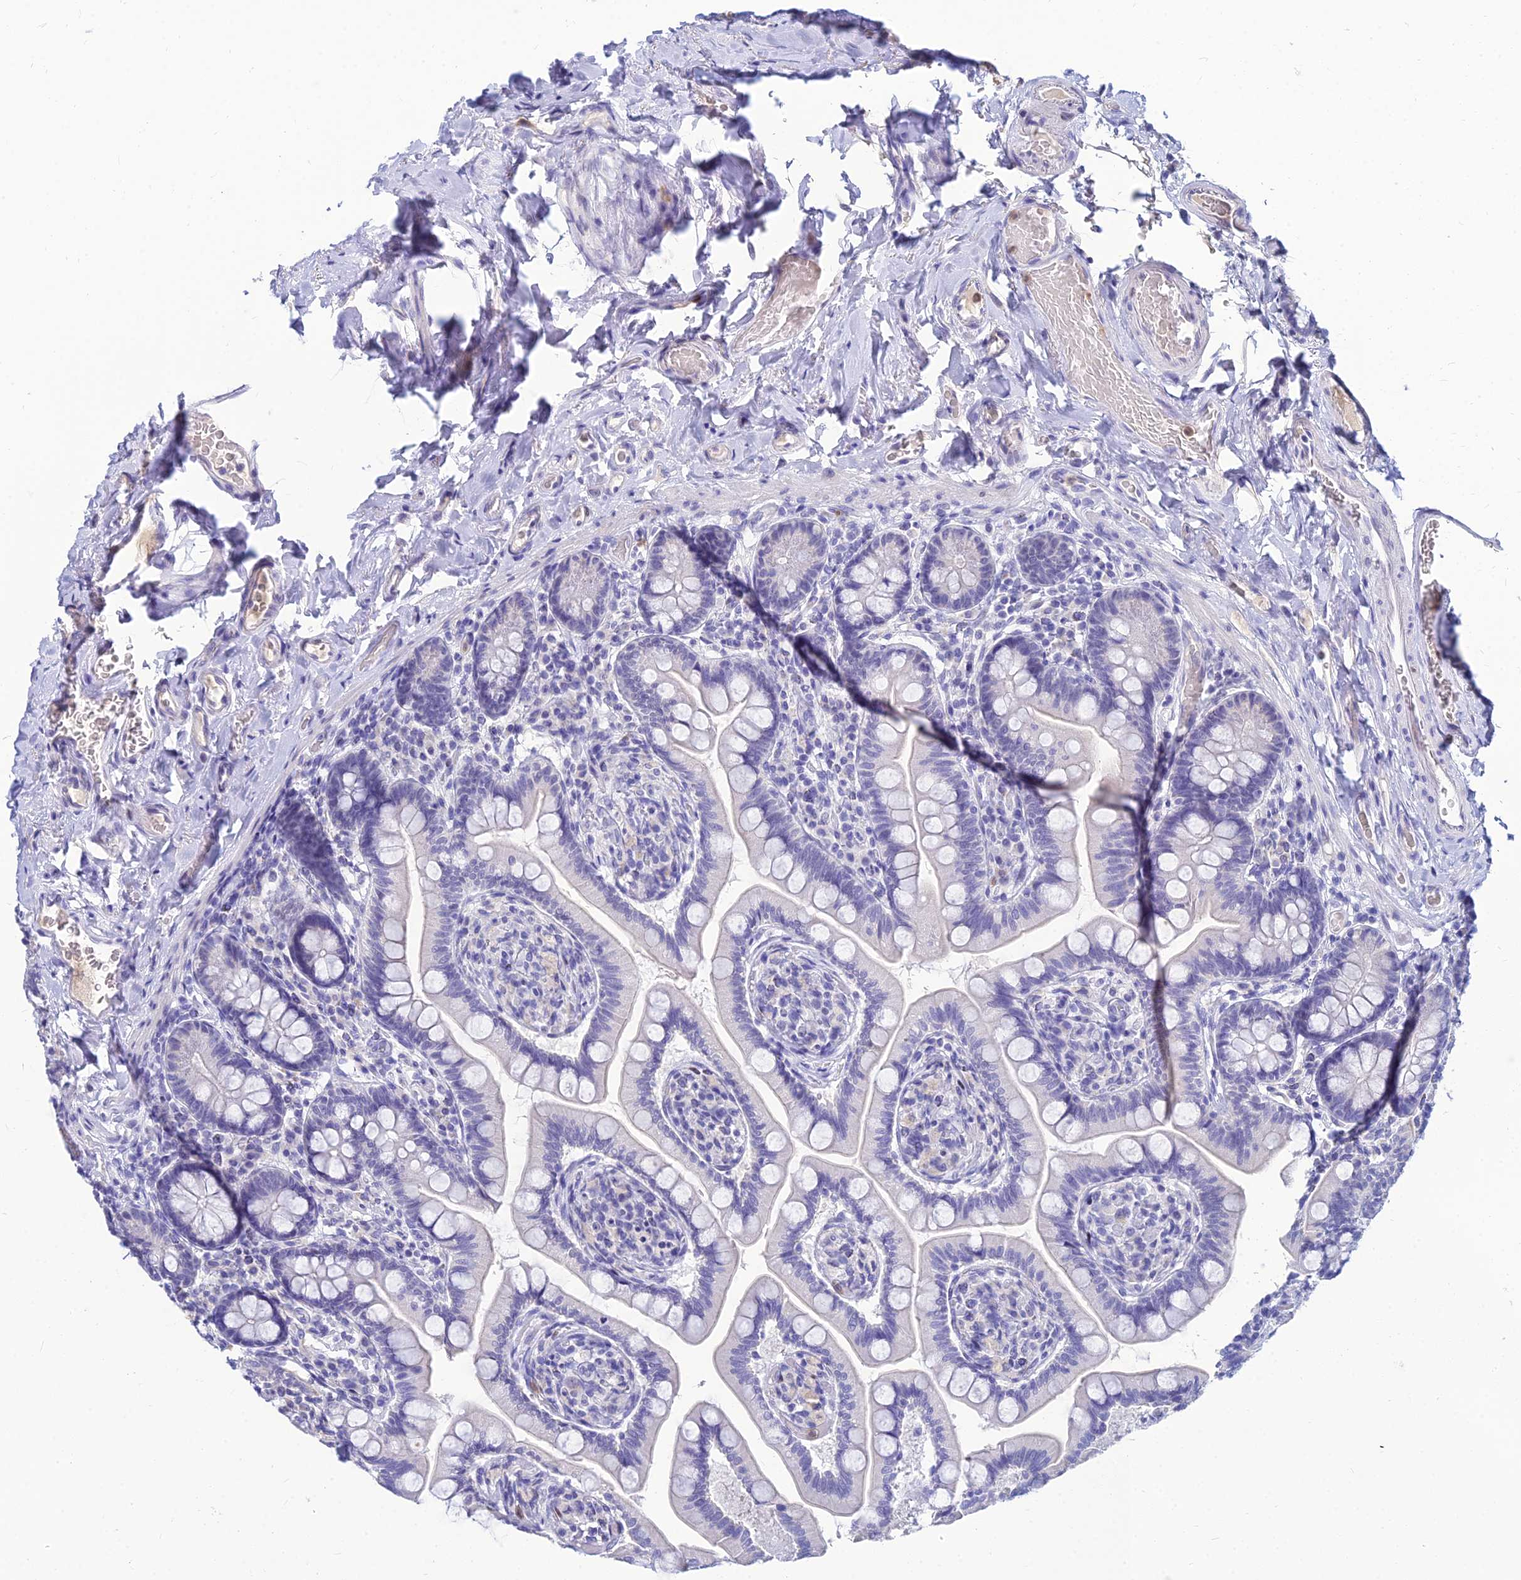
{"staining": {"intensity": "negative", "quantity": "none", "location": "none"}, "tissue": "small intestine", "cell_type": "Glandular cells", "image_type": "normal", "snomed": [{"axis": "morphology", "description": "Normal tissue, NOS"}, {"axis": "topography", "description": "Small intestine"}], "caption": "Immunohistochemical staining of benign small intestine shows no significant positivity in glandular cells.", "gene": "GOLGA6A", "patient": {"sex": "female", "age": 64}}